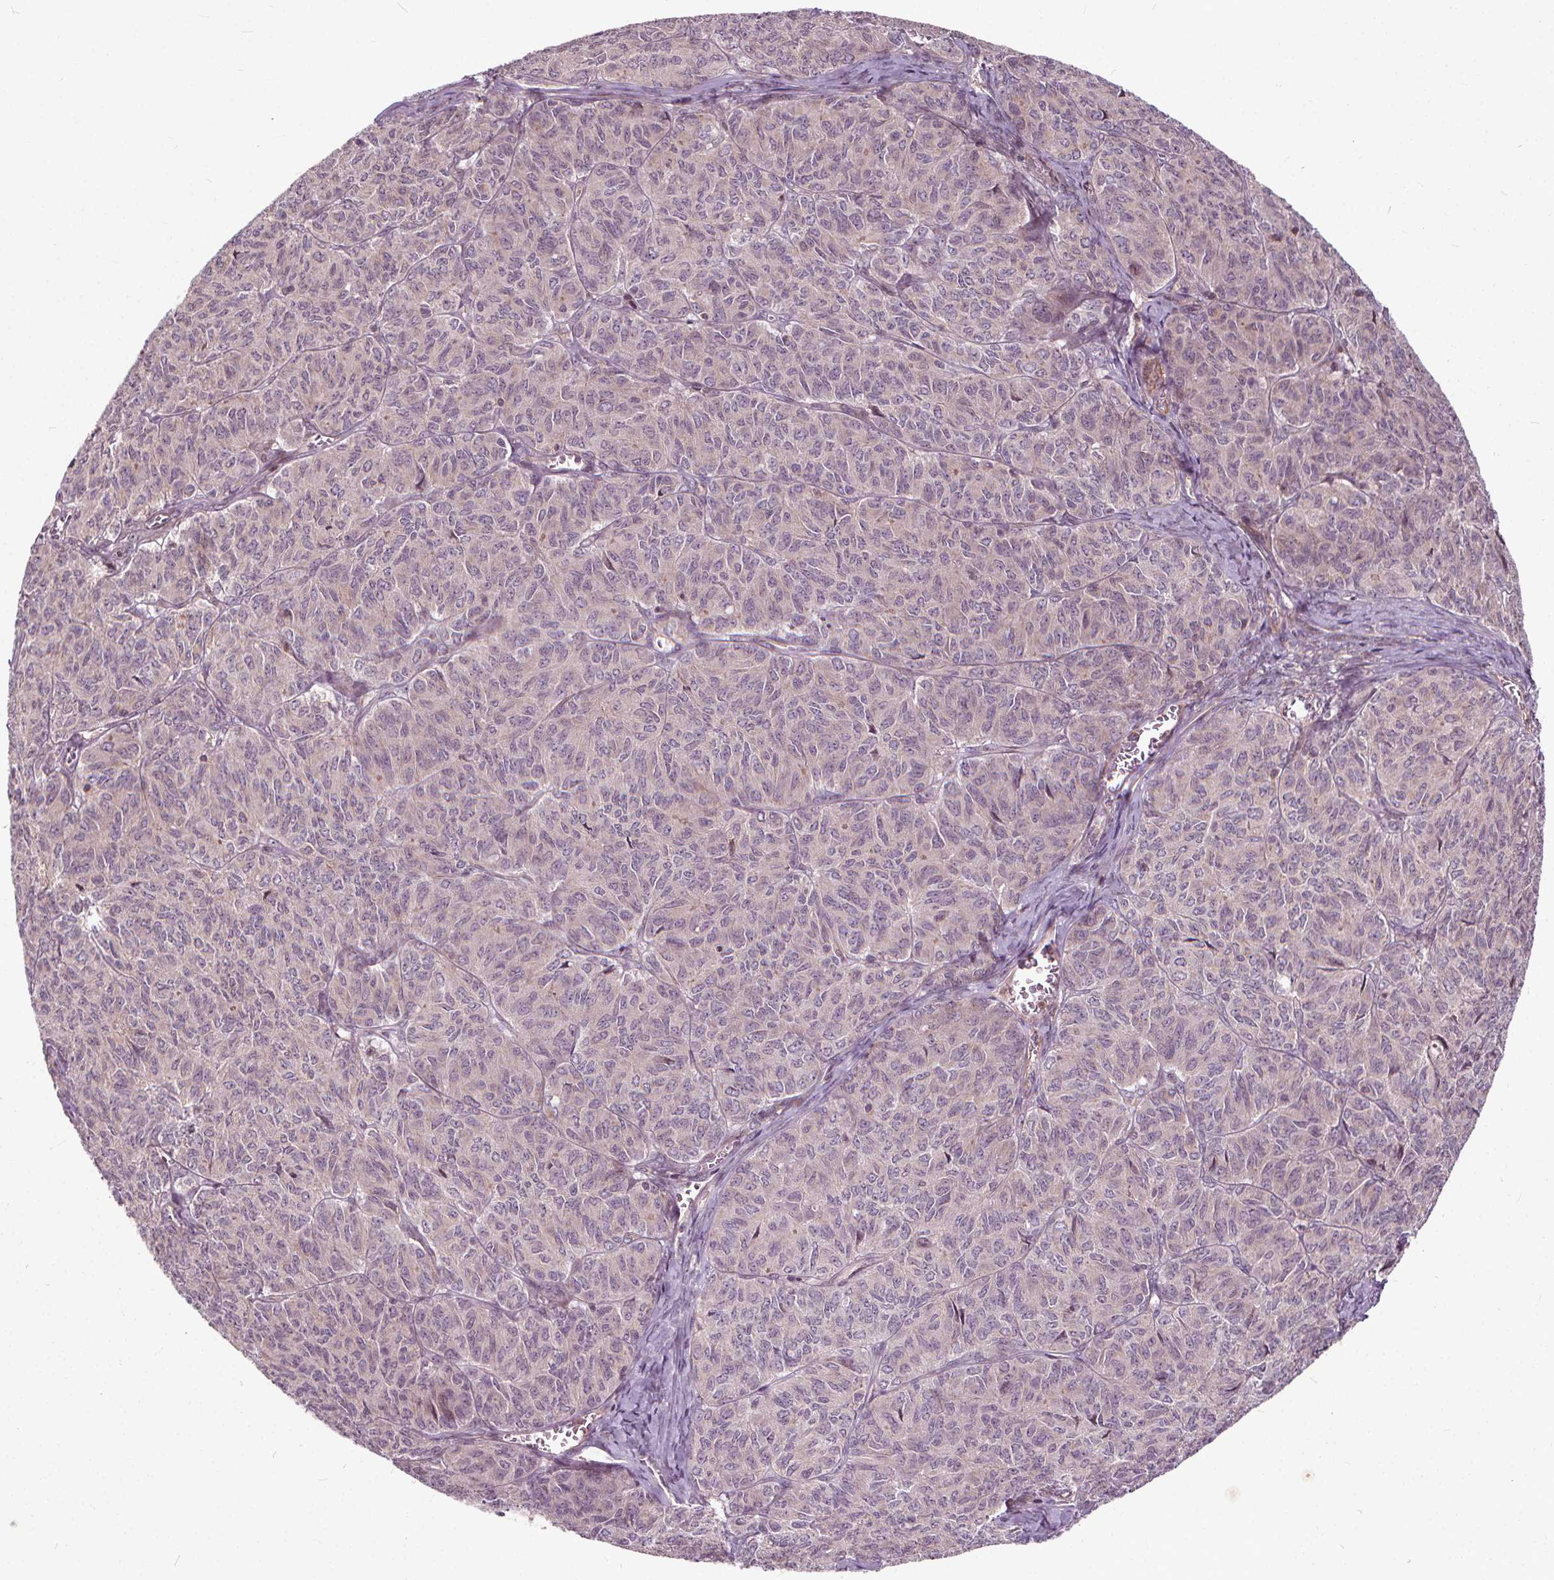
{"staining": {"intensity": "weak", "quantity": "25%-75%", "location": "cytoplasmic/membranous"}, "tissue": "ovarian cancer", "cell_type": "Tumor cells", "image_type": "cancer", "snomed": [{"axis": "morphology", "description": "Carcinoma, endometroid"}, {"axis": "topography", "description": "Ovary"}], "caption": "An IHC photomicrograph of tumor tissue is shown. Protein staining in brown labels weak cytoplasmic/membranous positivity in ovarian cancer within tumor cells.", "gene": "INPP5E", "patient": {"sex": "female", "age": 80}}